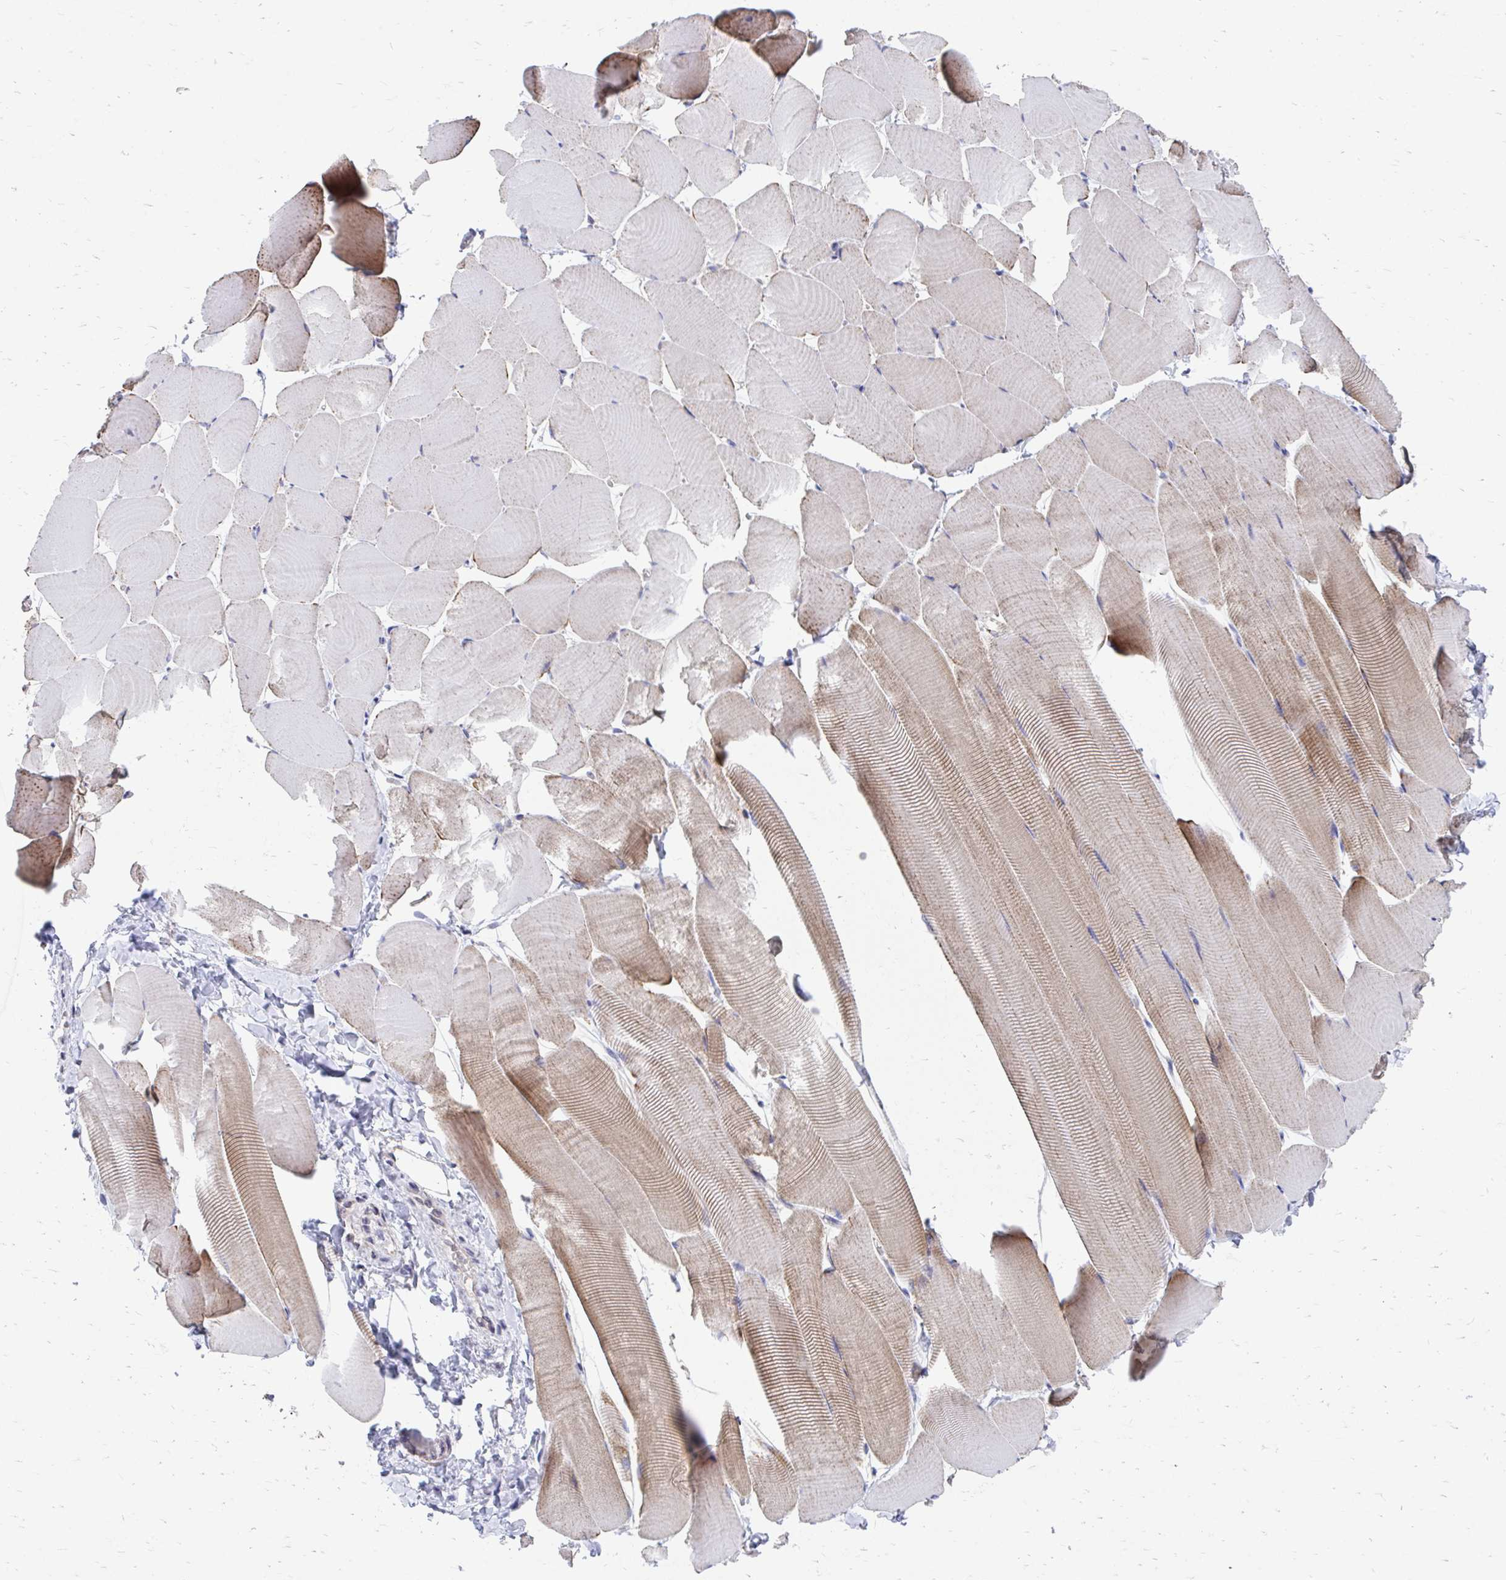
{"staining": {"intensity": "weak", "quantity": "<25%", "location": "cytoplasmic/membranous"}, "tissue": "skeletal muscle", "cell_type": "Myocytes", "image_type": "normal", "snomed": [{"axis": "morphology", "description": "Normal tissue, NOS"}, {"axis": "topography", "description": "Skeletal muscle"}], "caption": "There is no significant expression in myocytes of skeletal muscle. The staining was performed using DAB to visualize the protein expression in brown, while the nuclei were stained in blue with hematoxylin (Magnification: 20x).", "gene": "FHIP1B", "patient": {"sex": "male", "age": 25}}